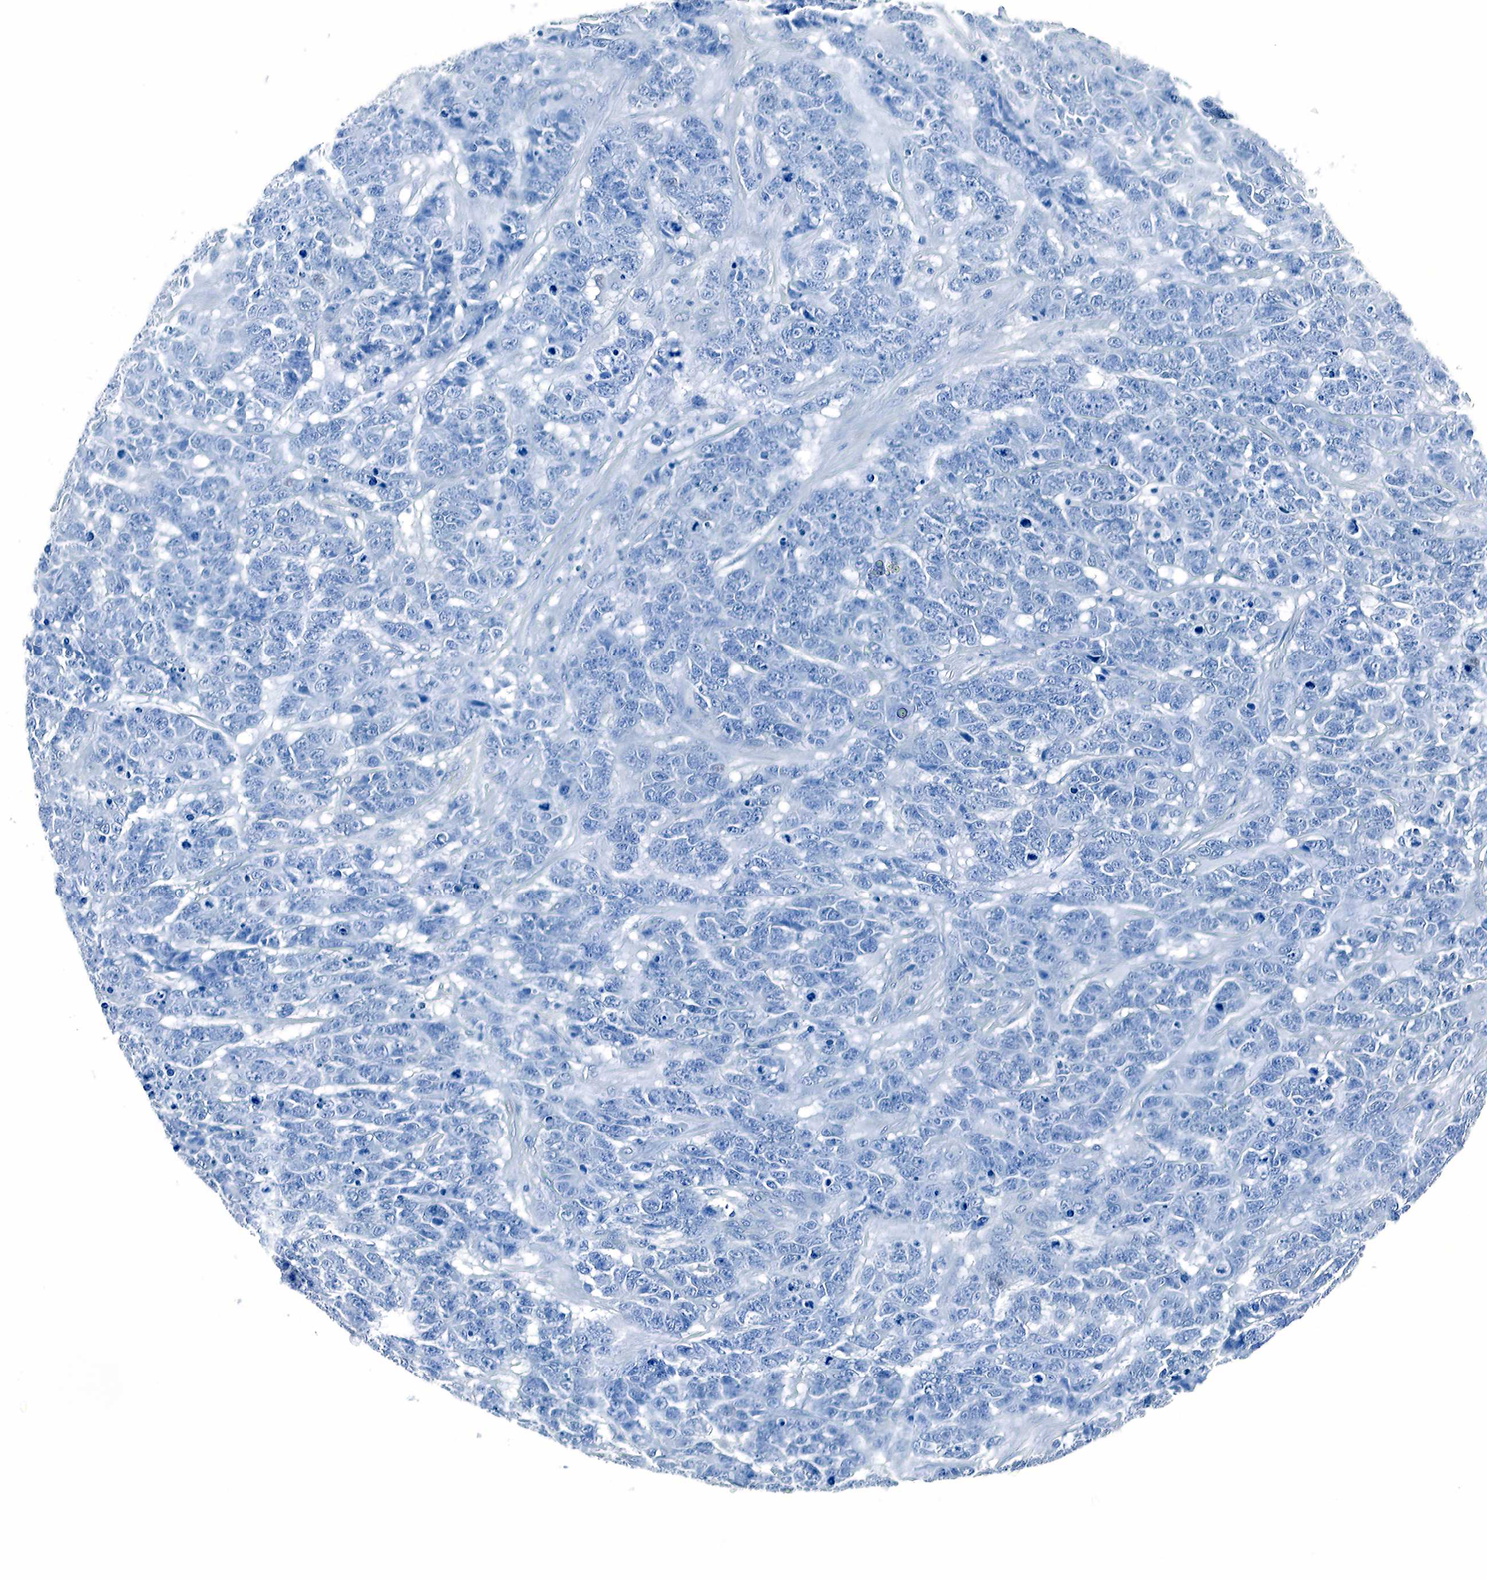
{"staining": {"intensity": "negative", "quantity": "none", "location": "none"}, "tissue": "testis cancer", "cell_type": "Tumor cells", "image_type": "cancer", "snomed": [{"axis": "morphology", "description": "Carcinoma, Embryonal, NOS"}, {"axis": "topography", "description": "Testis"}], "caption": "High magnification brightfield microscopy of testis cancer (embryonal carcinoma) stained with DAB (3,3'-diaminobenzidine) (brown) and counterstained with hematoxylin (blue): tumor cells show no significant positivity.", "gene": "GCG", "patient": {"sex": "male", "age": 26}}